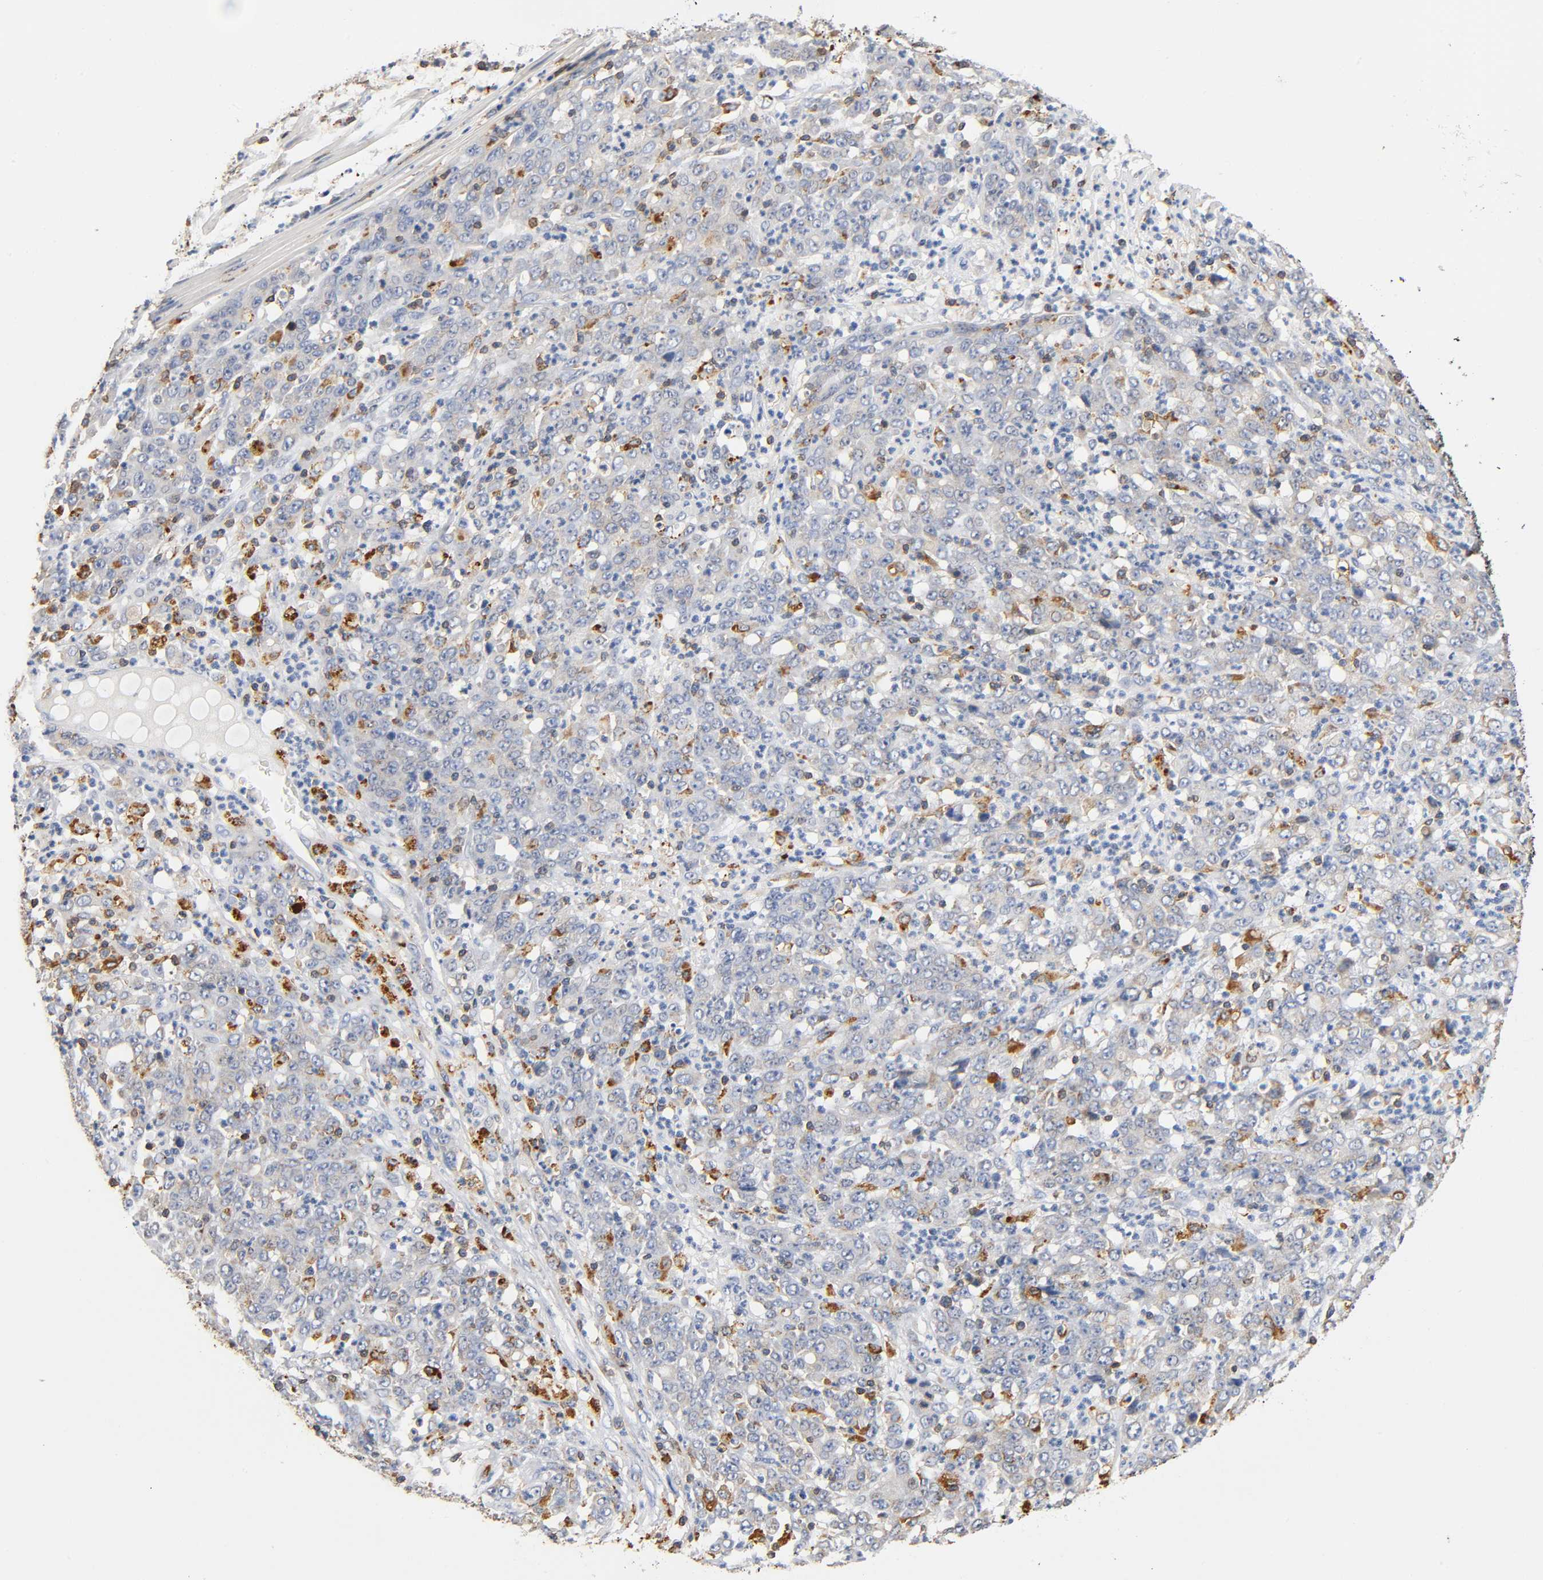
{"staining": {"intensity": "weak", "quantity": "<25%", "location": "cytoplasmic/membranous"}, "tissue": "stomach cancer", "cell_type": "Tumor cells", "image_type": "cancer", "snomed": [{"axis": "morphology", "description": "Adenocarcinoma, NOS"}, {"axis": "topography", "description": "Stomach, lower"}], "caption": "High power microscopy image of an immunohistochemistry photomicrograph of stomach cancer, revealing no significant staining in tumor cells.", "gene": "UCKL1", "patient": {"sex": "female", "age": 71}}